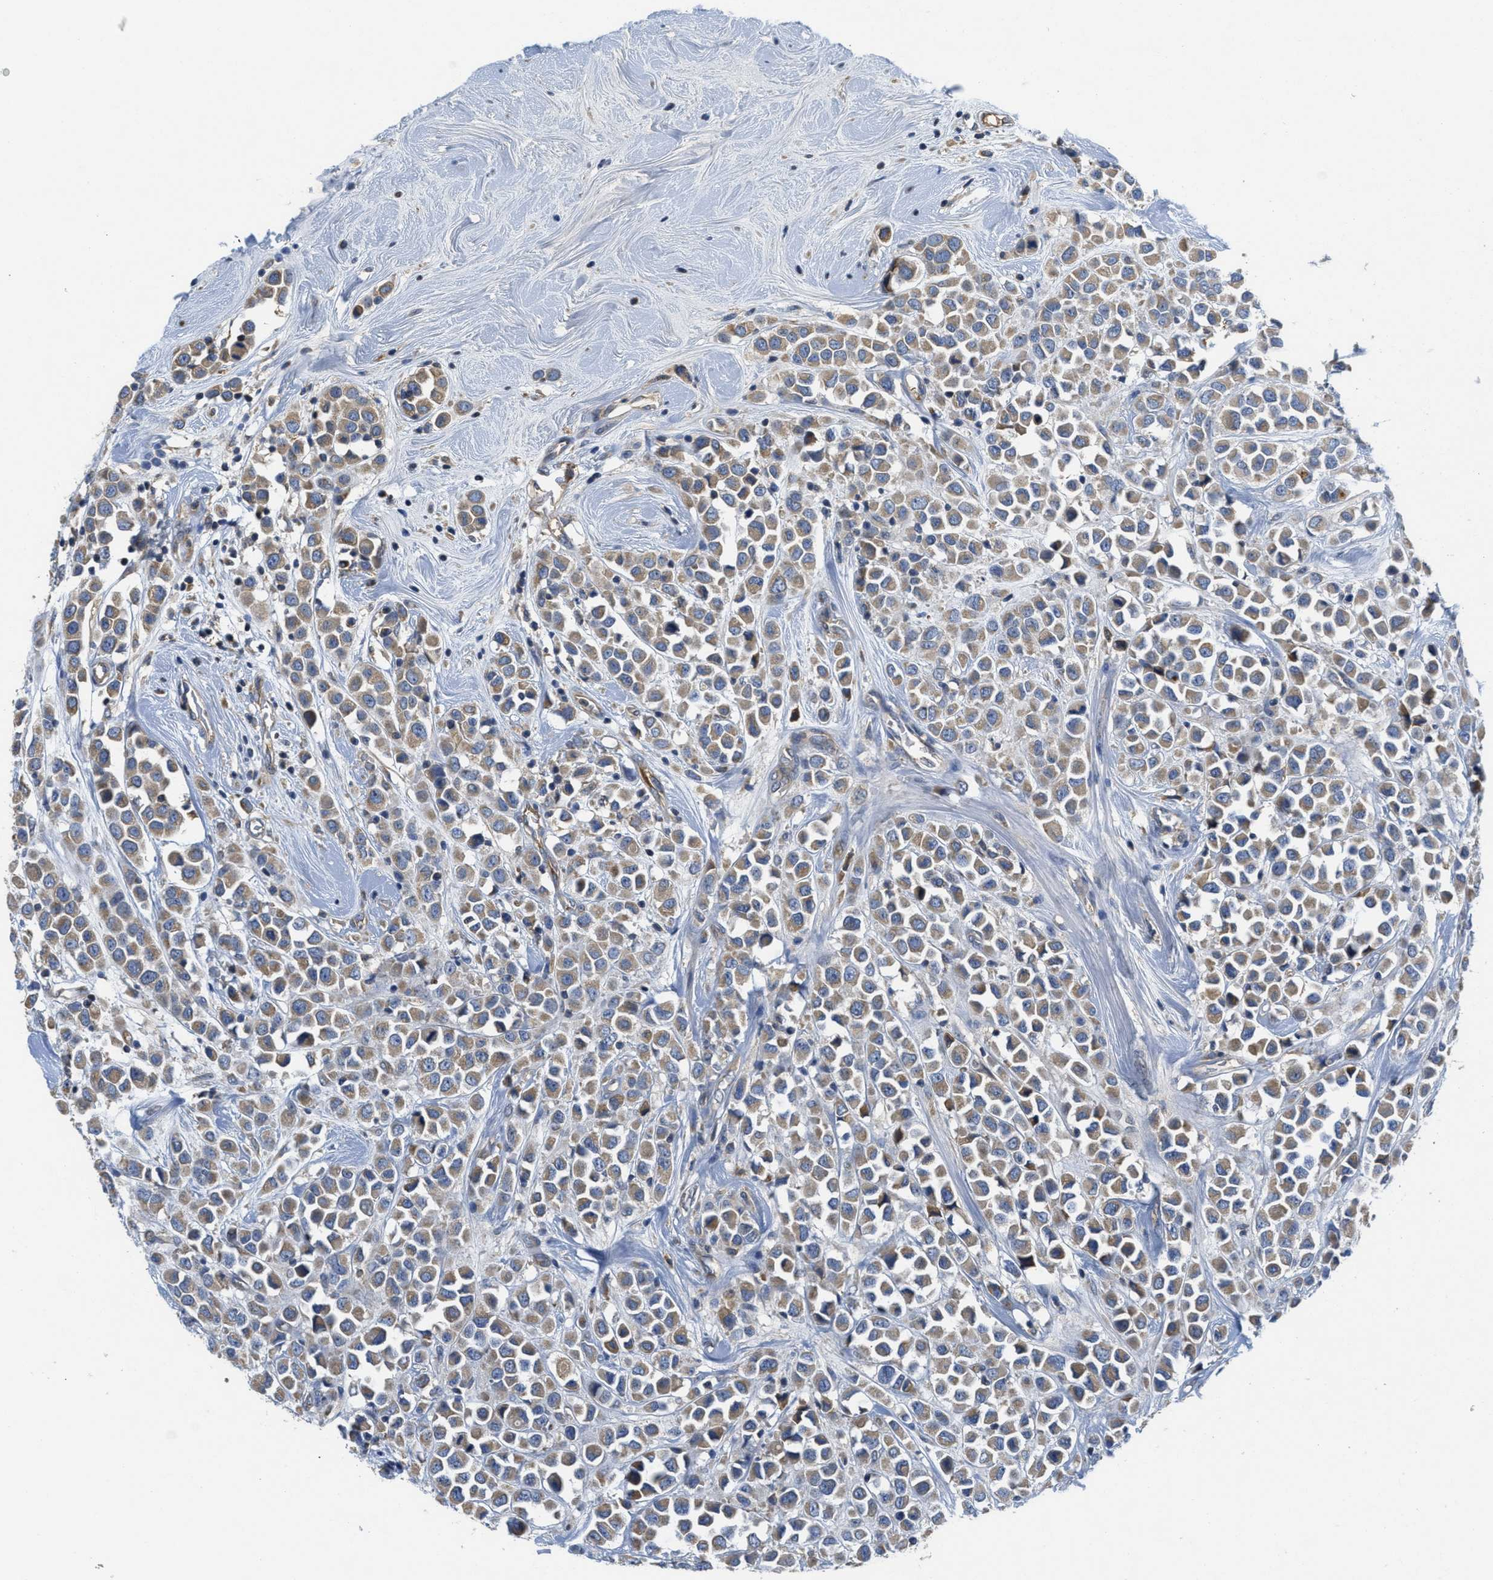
{"staining": {"intensity": "moderate", "quantity": ">75%", "location": "cytoplasmic/membranous"}, "tissue": "breast cancer", "cell_type": "Tumor cells", "image_type": "cancer", "snomed": [{"axis": "morphology", "description": "Duct carcinoma"}, {"axis": "topography", "description": "Breast"}], "caption": "A brown stain labels moderate cytoplasmic/membranous expression of a protein in breast intraductal carcinoma tumor cells. The staining is performed using DAB brown chromogen to label protein expression. The nuclei are counter-stained blue using hematoxylin.", "gene": "GALK1", "patient": {"sex": "female", "age": 61}}